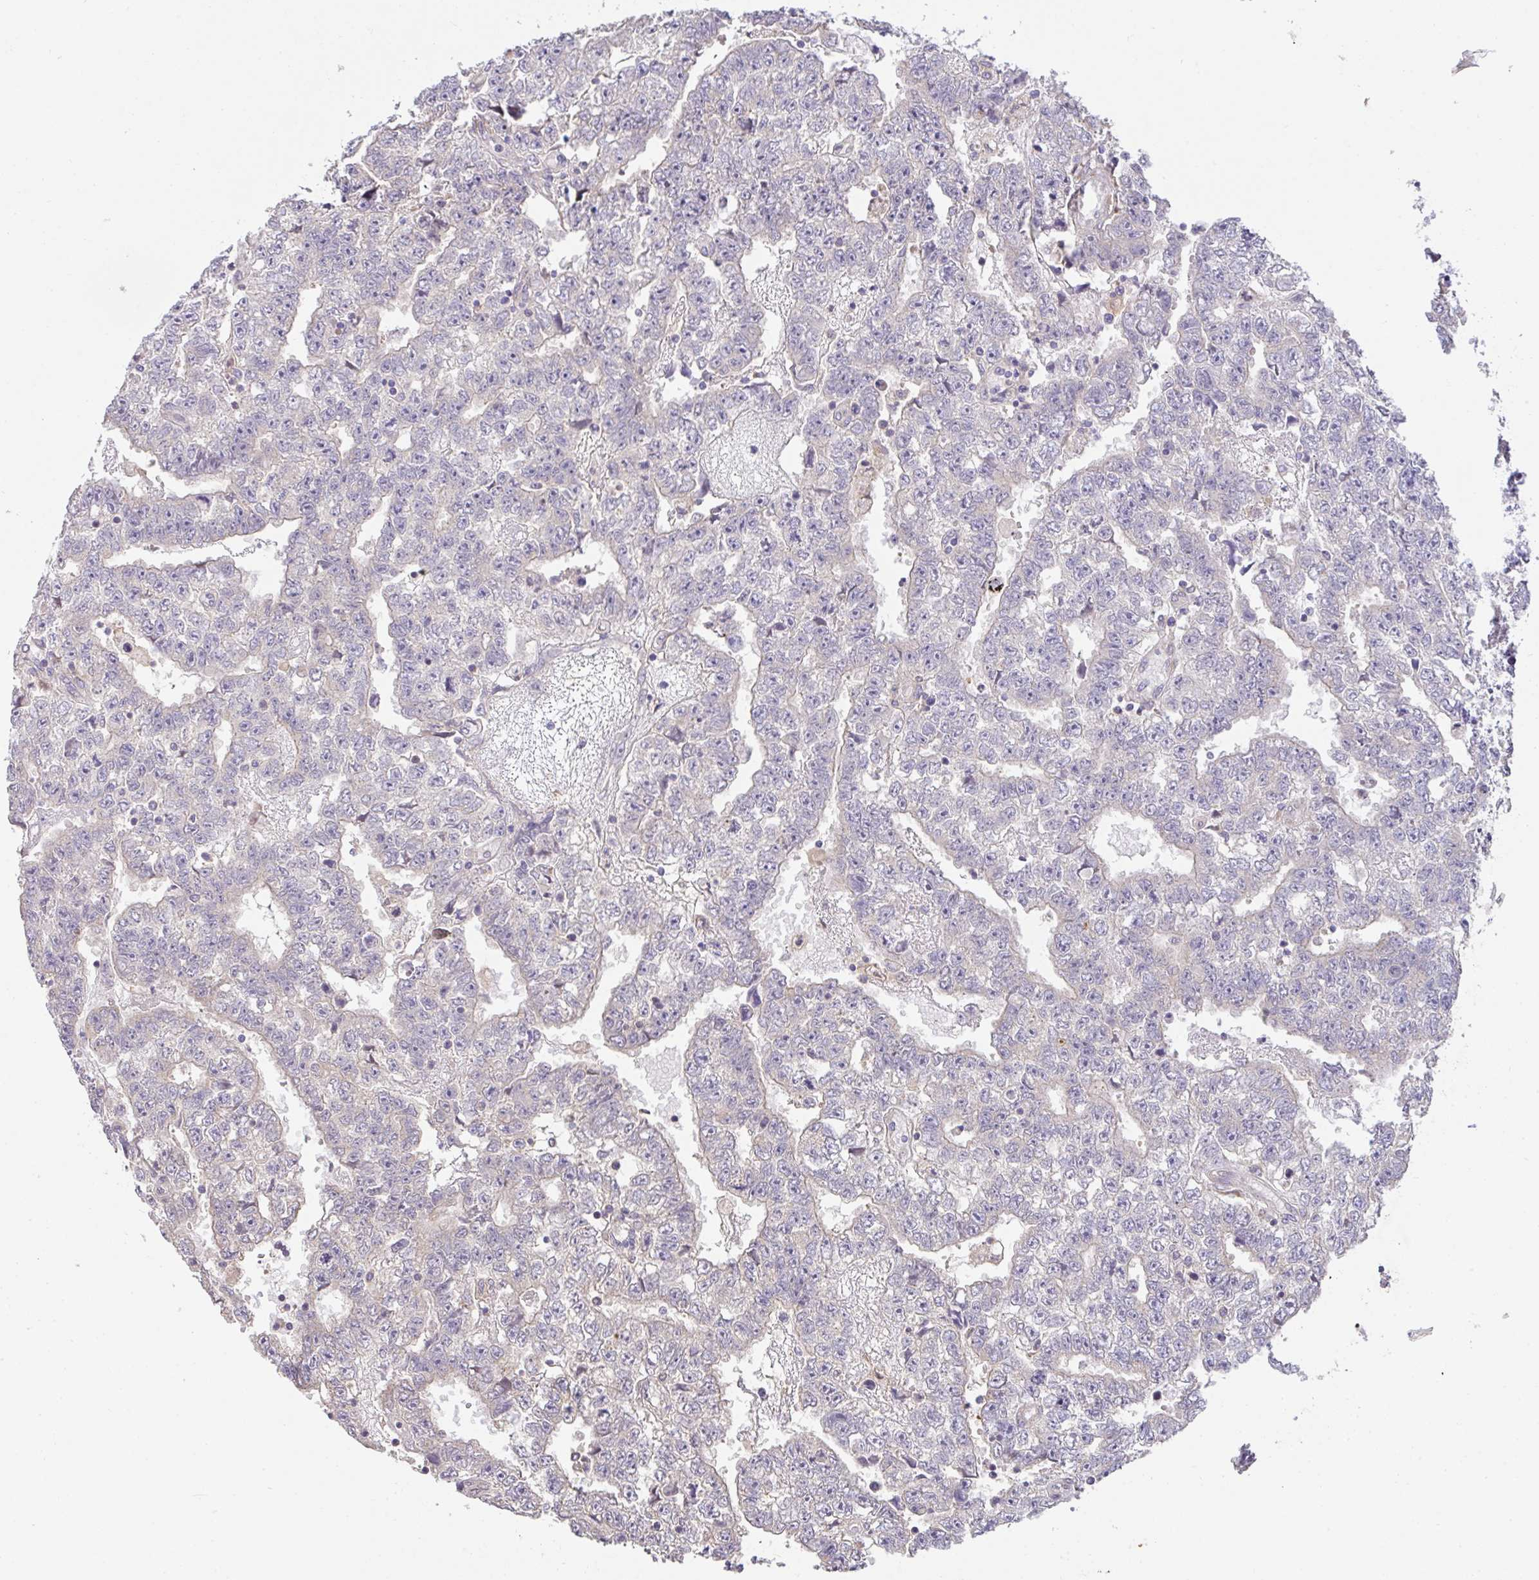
{"staining": {"intensity": "negative", "quantity": "none", "location": "none"}, "tissue": "testis cancer", "cell_type": "Tumor cells", "image_type": "cancer", "snomed": [{"axis": "morphology", "description": "Carcinoma, Embryonal, NOS"}, {"axis": "topography", "description": "Testis"}], "caption": "Histopathology image shows no protein expression in tumor cells of testis cancer (embryonal carcinoma) tissue.", "gene": "EEF1AKMT1", "patient": {"sex": "male", "age": 25}}